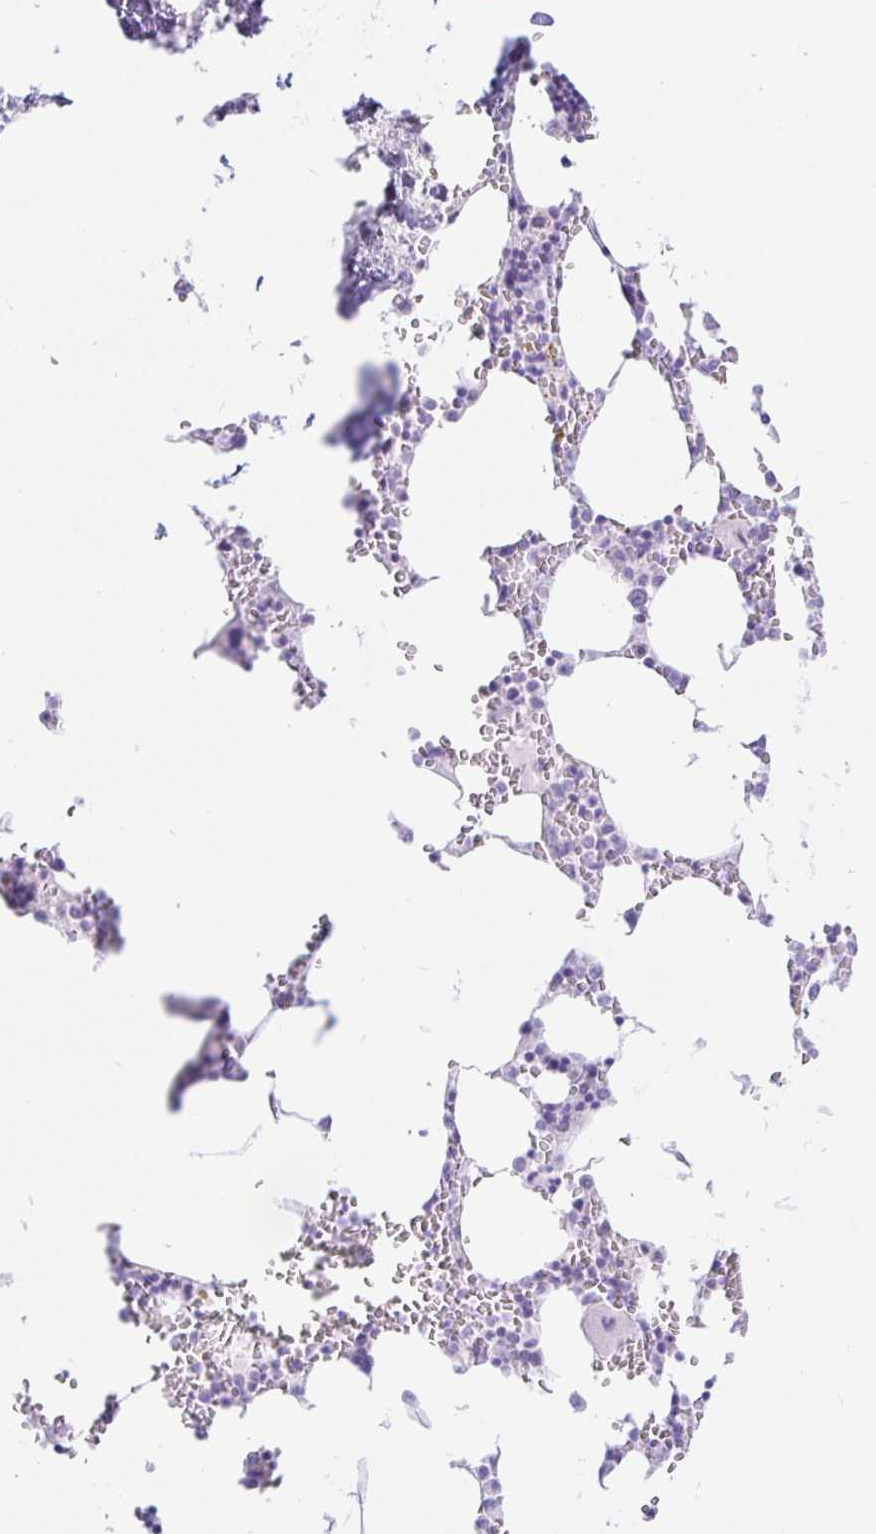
{"staining": {"intensity": "negative", "quantity": "none", "location": "none"}, "tissue": "bone marrow", "cell_type": "Hematopoietic cells", "image_type": "normal", "snomed": [{"axis": "morphology", "description": "Normal tissue, NOS"}, {"axis": "topography", "description": "Bone marrow"}], "caption": "High power microscopy image of an immunohistochemistry histopathology image of benign bone marrow, revealing no significant positivity in hematopoietic cells.", "gene": "PAX8", "patient": {"sex": "male", "age": 64}}